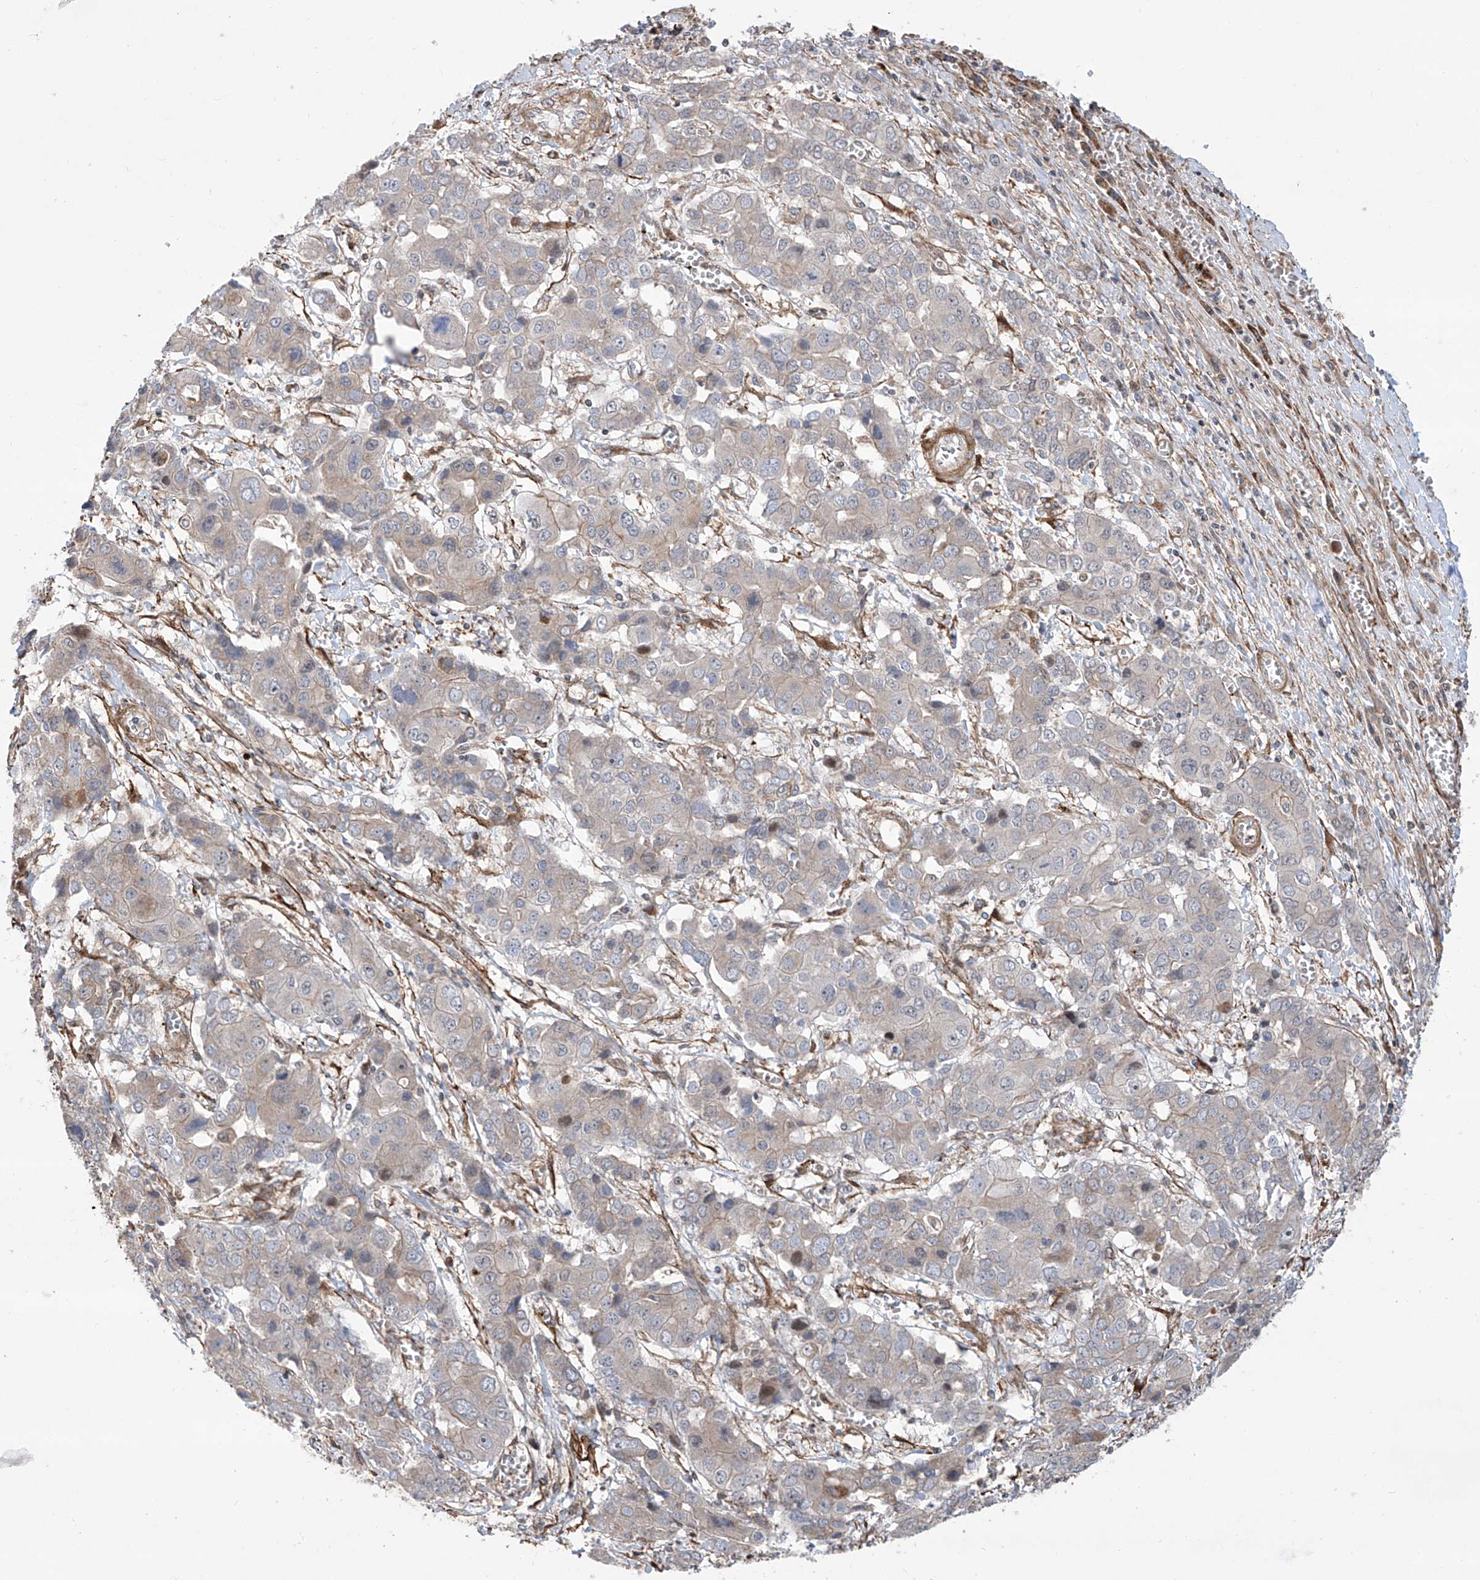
{"staining": {"intensity": "weak", "quantity": "<25%", "location": "cytoplasmic/membranous"}, "tissue": "liver cancer", "cell_type": "Tumor cells", "image_type": "cancer", "snomed": [{"axis": "morphology", "description": "Cholangiocarcinoma"}, {"axis": "topography", "description": "Liver"}], "caption": "Liver cancer was stained to show a protein in brown. There is no significant staining in tumor cells. (DAB immunohistochemistry with hematoxylin counter stain).", "gene": "APAF1", "patient": {"sex": "male", "age": 67}}